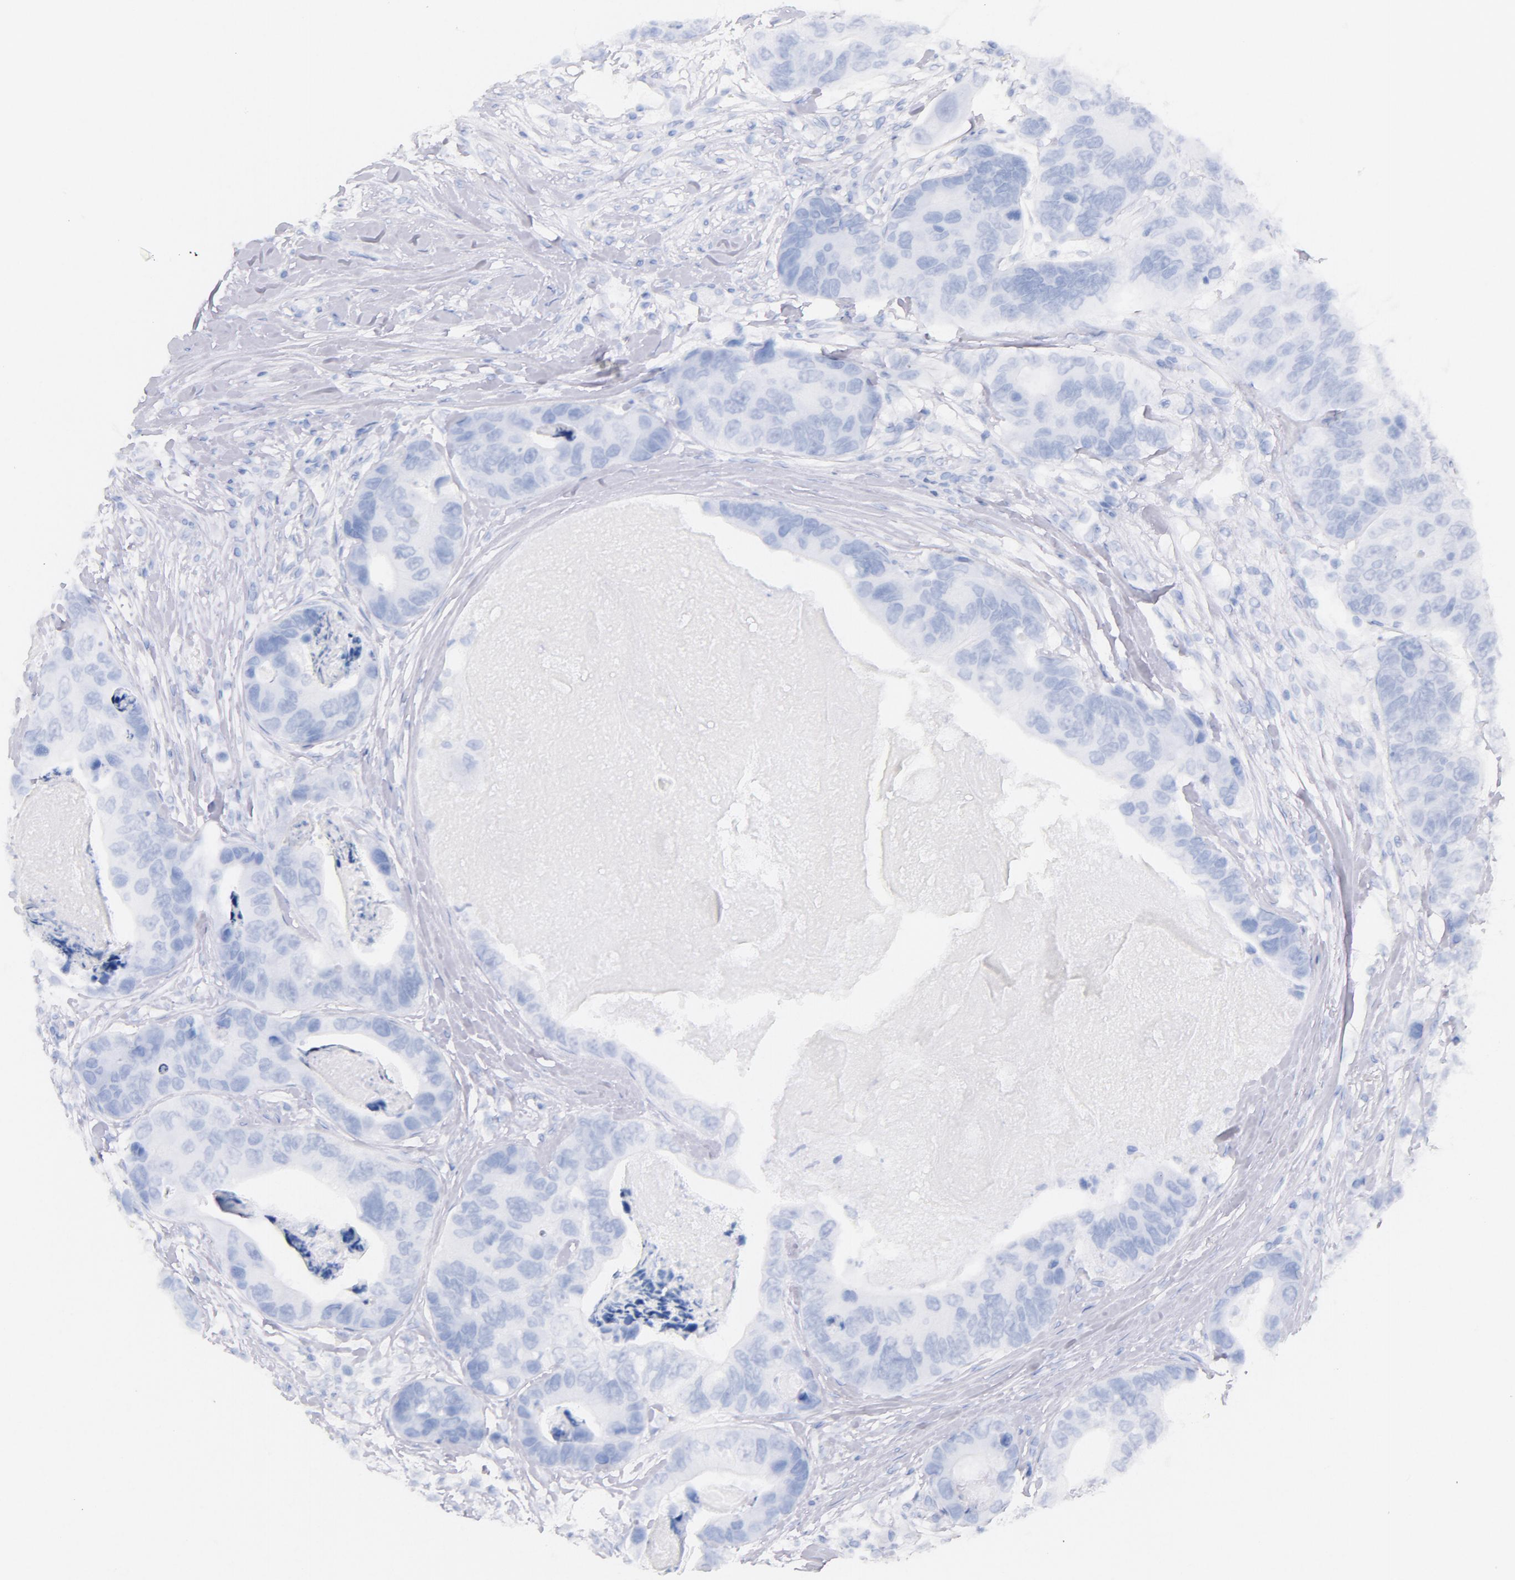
{"staining": {"intensity": "negative", "quantity": "none", "location": "none"}, "tissue": "colorectal cancer", "cell_type": "Tumor cells", "image_type": "cancer", "snomed": [{"axis": "morphology", "description": "Adenocarcinoma, NOS"}, {"axis": "topography", "description": "Colon"}], "caption": "This is a micrograph of immunohistochemistry staining of colorectal cancer, which shows no expression in tumor cells.", "gene": "CD44", "patient": {"sex": "female", "age": 86}}